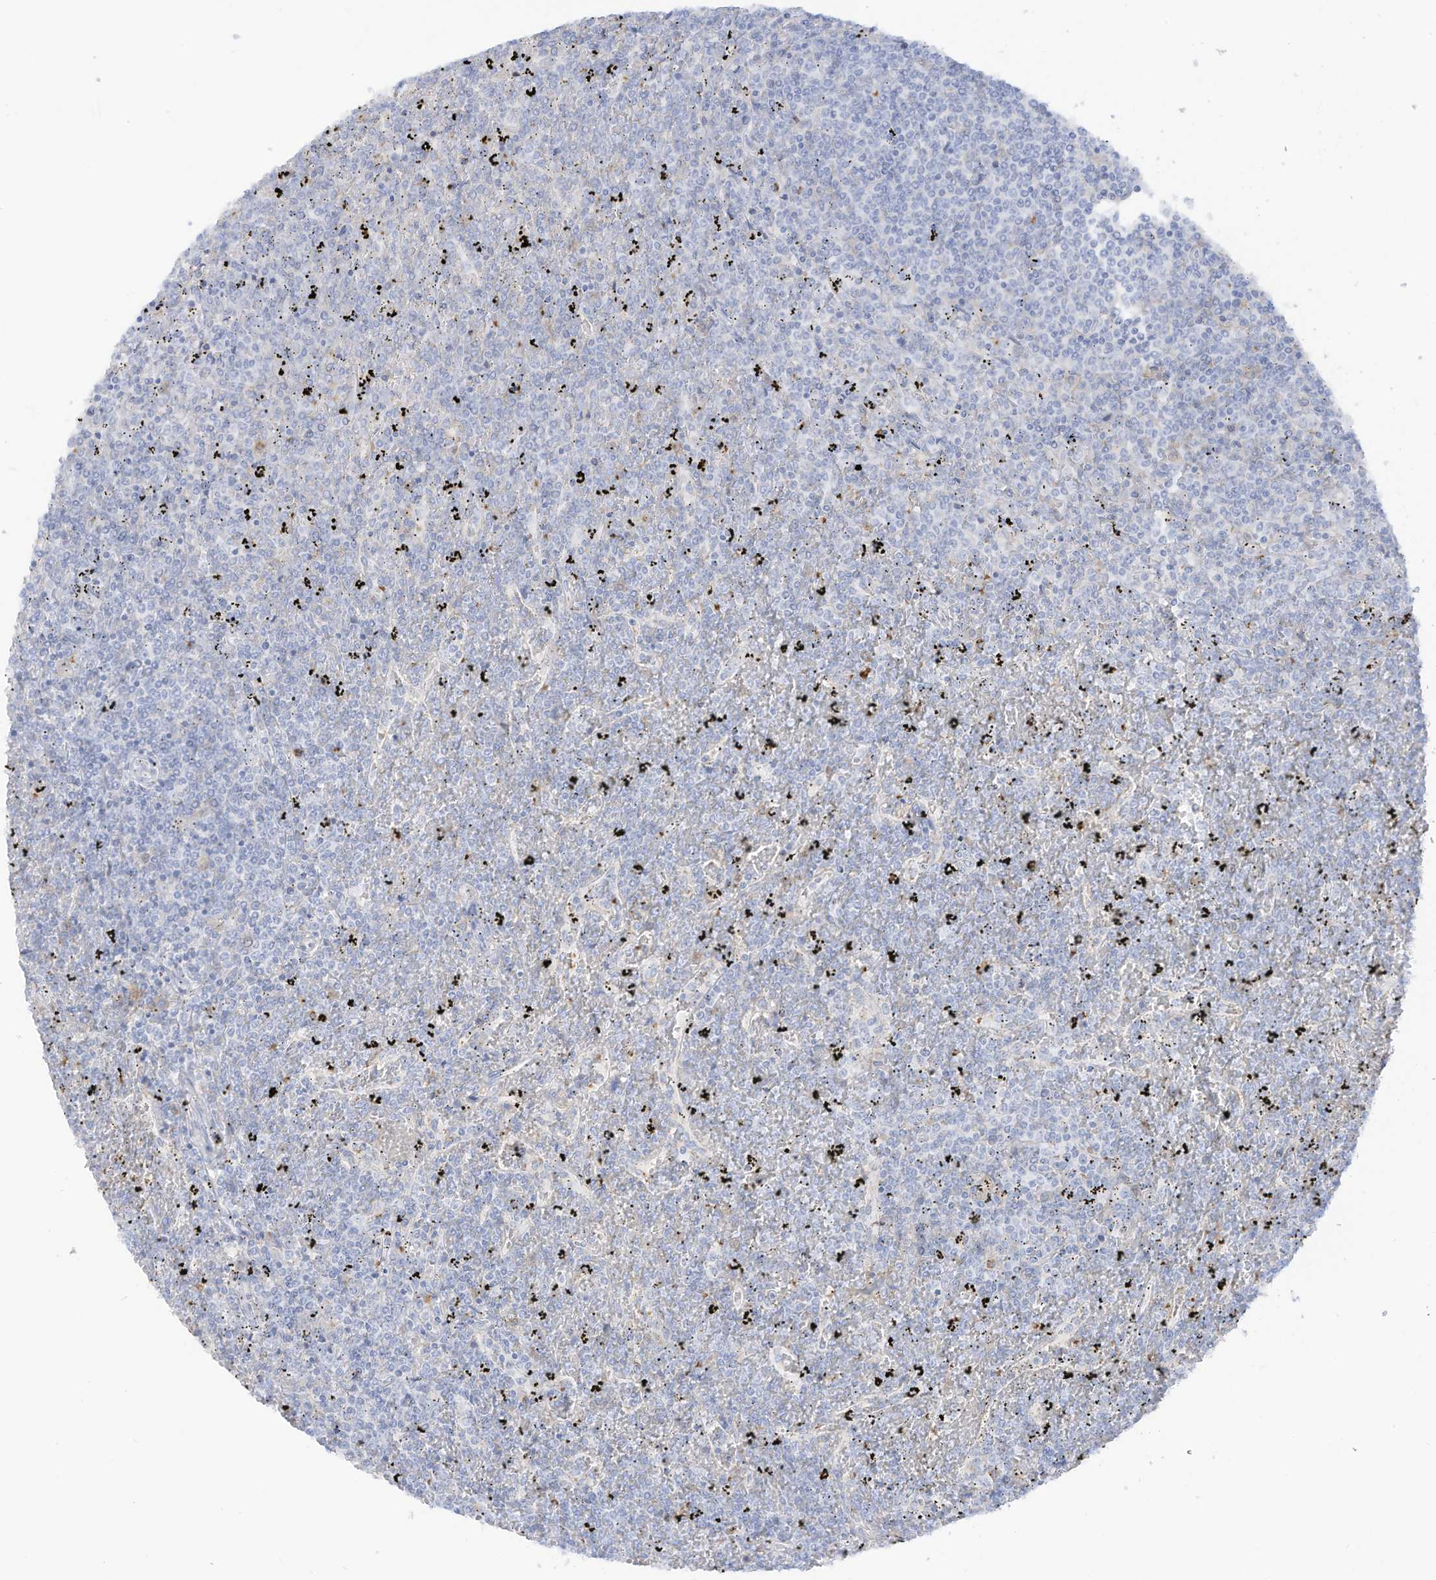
{"staining": {"intensity": "negative", "quantity": "none", "location": "none"}, "tissue": "lymphoma", "cell_type": "Tumor cells", "image_type": "cancer", "snomed": [{"axis": "morphology", "description": "Malignant lymphoma, non-Hodgkin's type, Low grade"}, {"axis": "topography", "description": "Spleen"}], "caption": "DAB immunohistochemical staining of lymphoma reveals no significant positivity in tumor cells.", "gene": "HSD17B13", "patient": {"sex": "female", "age": 19}}